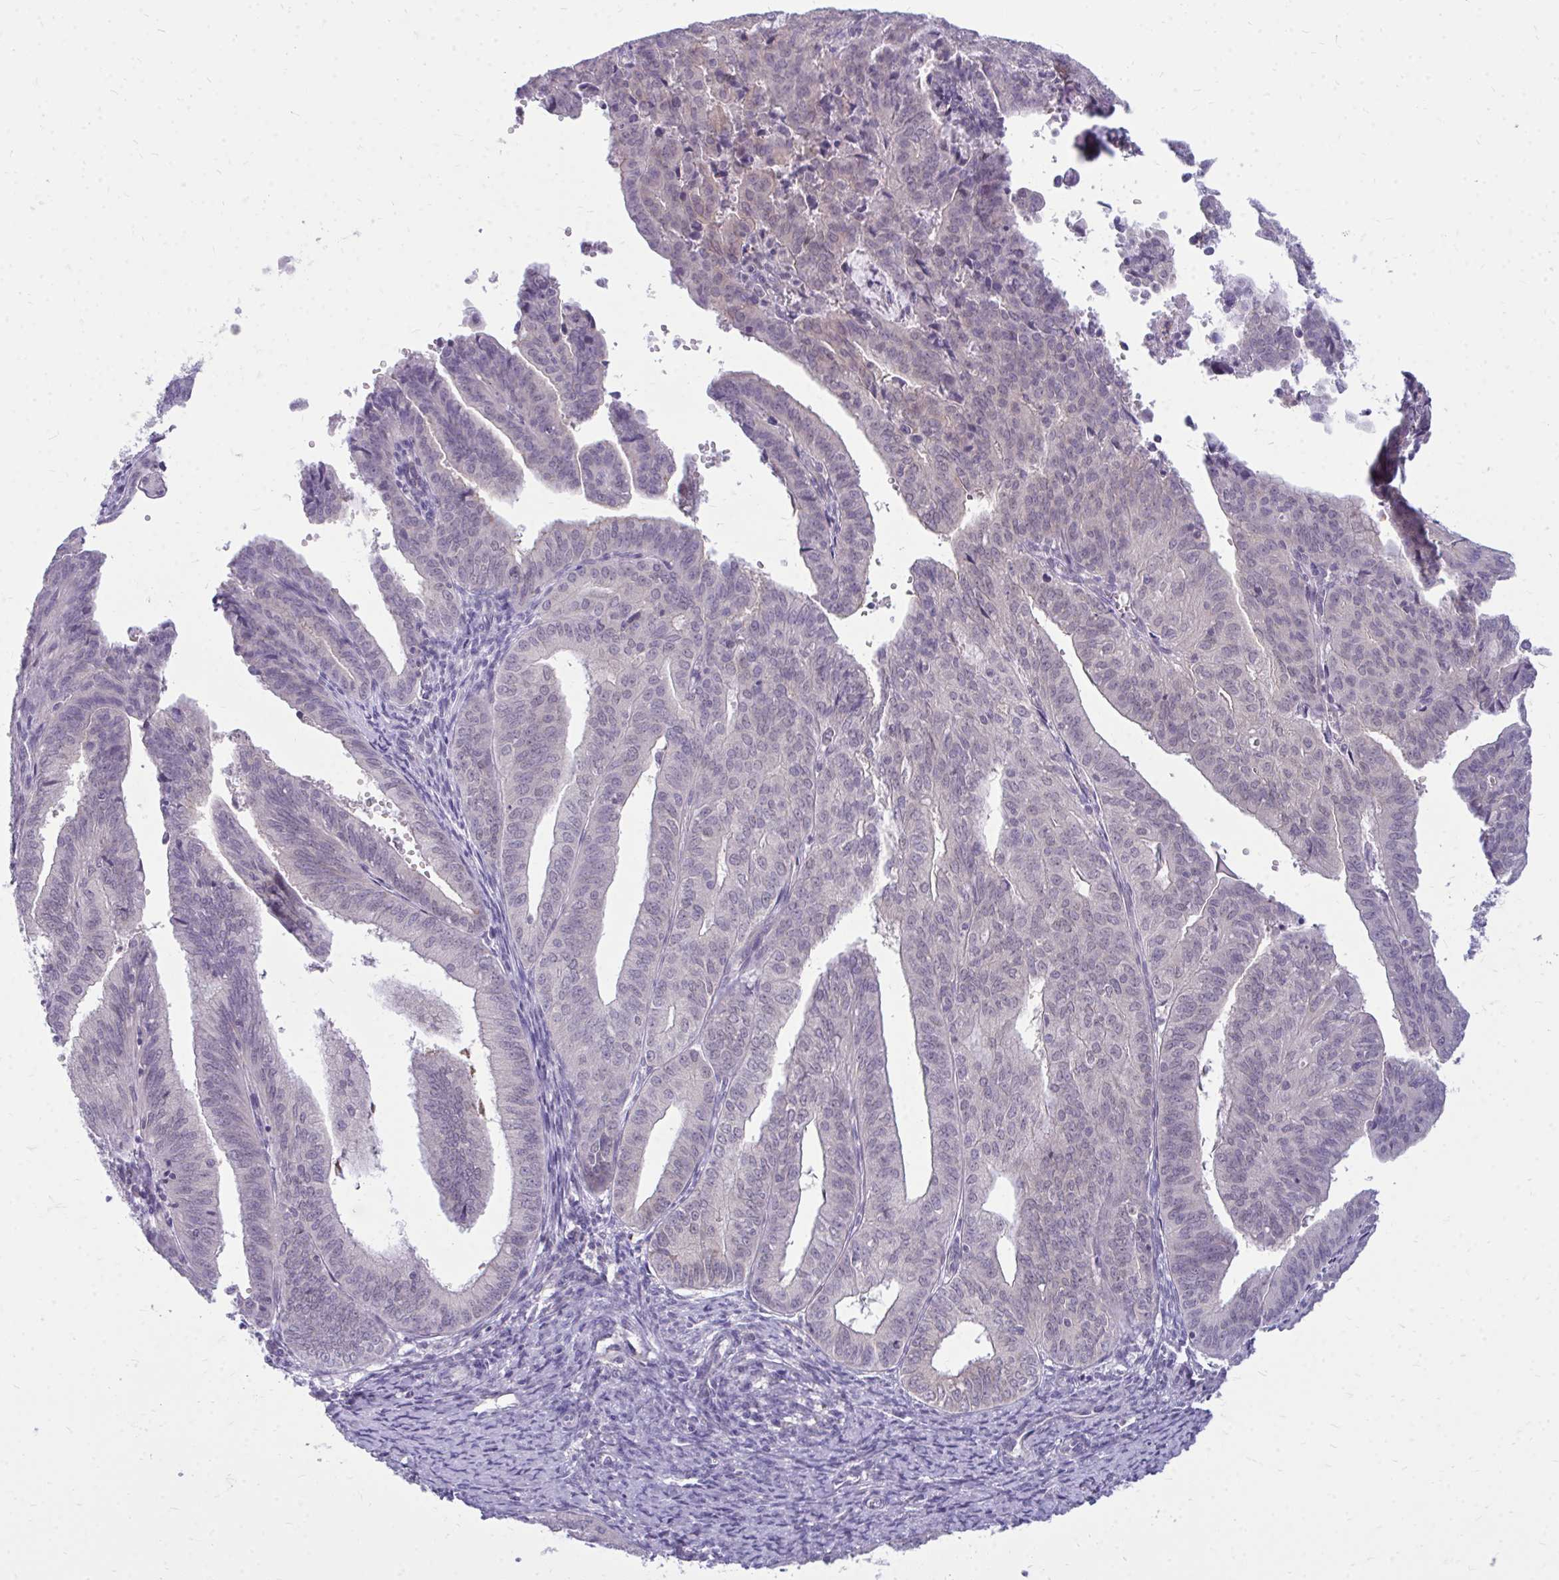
{"staining": {"intensity": "negative", "quantity": "none", "location": "none"}, "tissue": "endometrial cancer", "cell_type": "Tumor cells", "image_type": "cancer", "snomed": [{"axis": "morphology", "description": "Adenocarcinoma, NOS"}, {"axis": "topography", "description": "Endometrium"}], "caption": "IHC micrograph of neoplastic tissue: human endometrial adenocarcinoma stained with DAB reveals no significant protein positivity in tumor cells.", "gene": "ACSL5", "patient": {"sex": "female", "age": 70}}